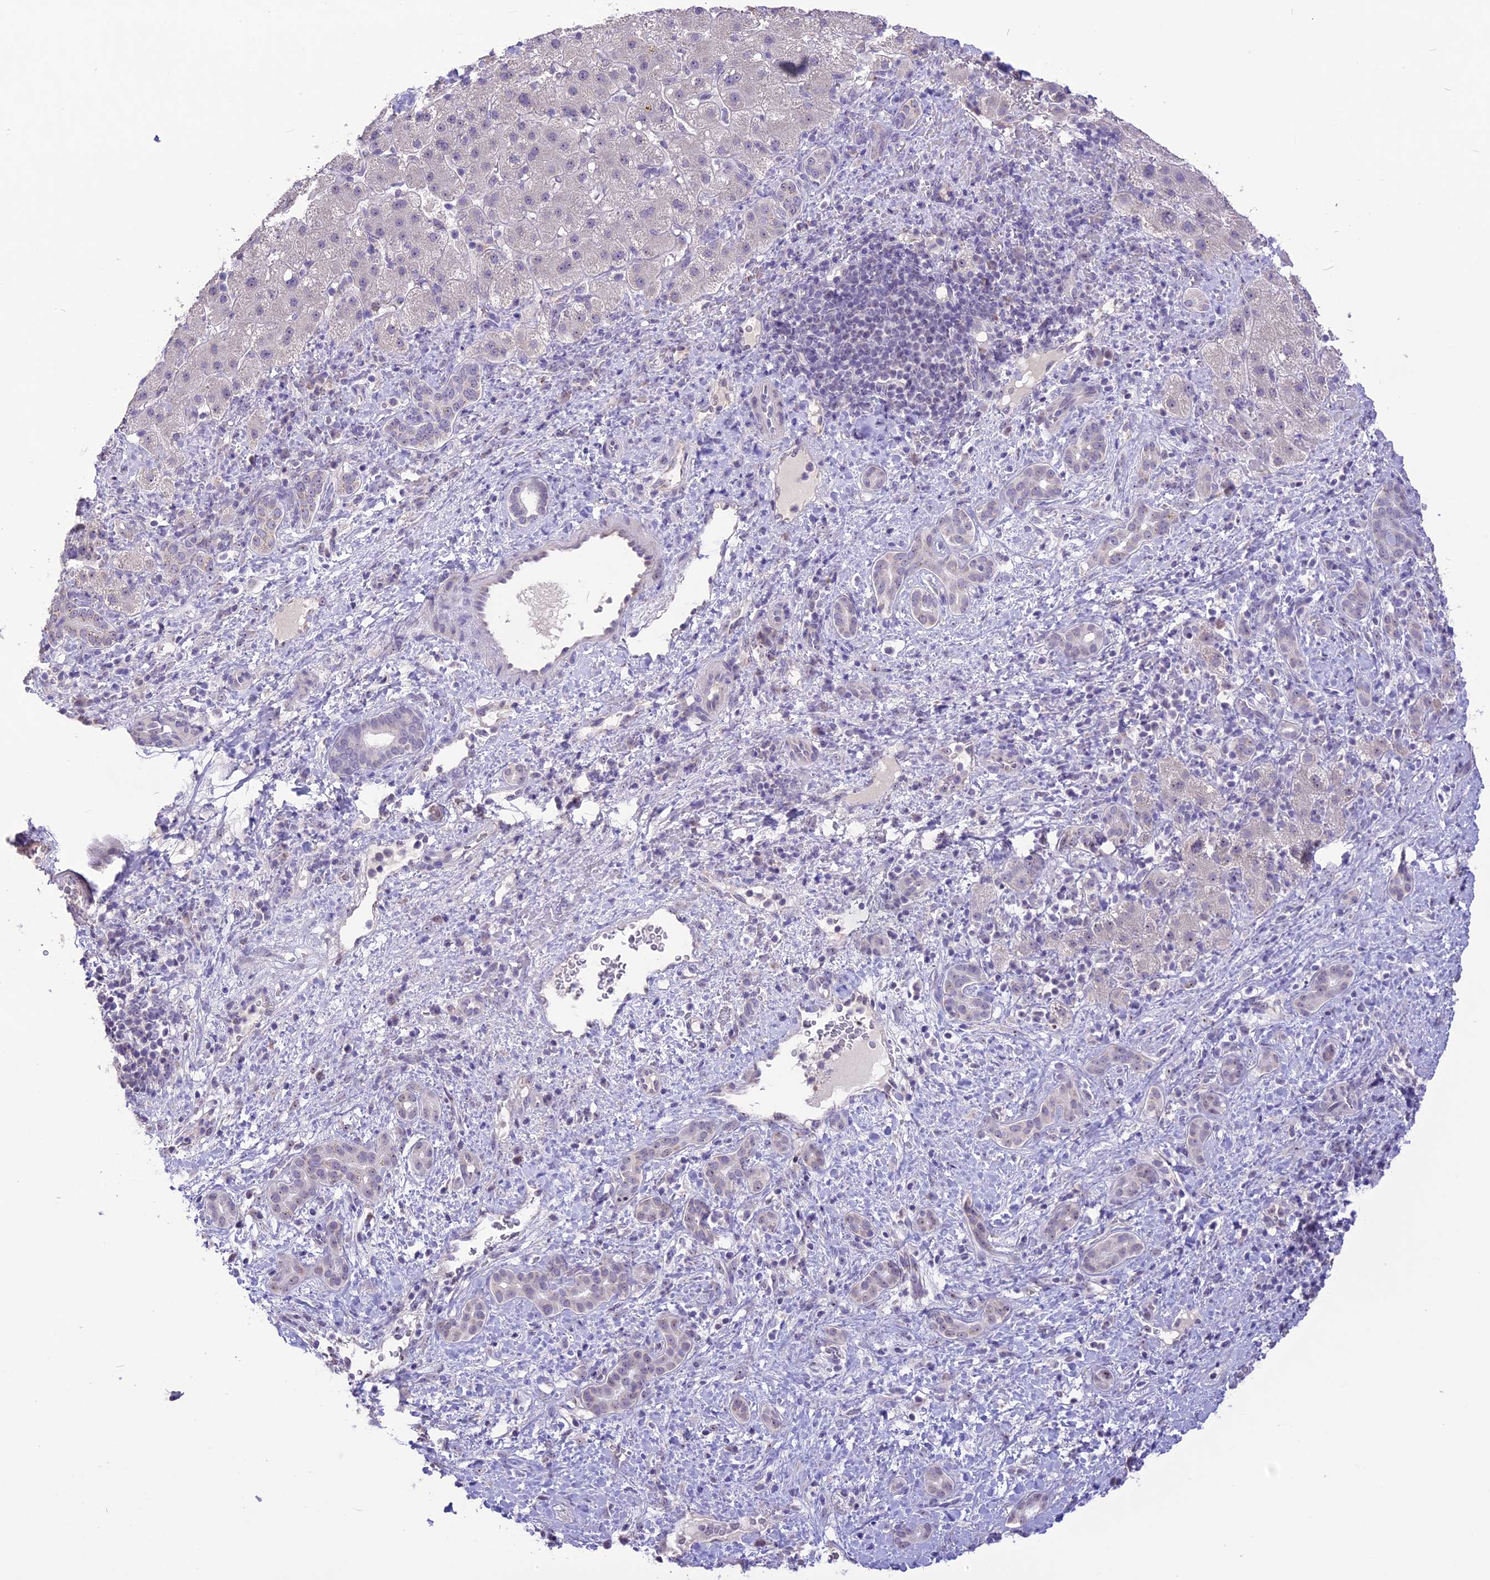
{"staining": {"intensity": "moderate", "quantity": "<25%", "location": "nuclear"}, "tissue": "liver cancer", "cell_type": "Tumor cells", "image_type": "cancer", "snomed": [{"axis": "morphology", "description": "Normal tissue, NOS"}, {"axis": "morphology", "description": "Carcinoma, Hepatocellular, NOS"}, {"axis": "topography", "description": "Liver"}], "caption": "DAB (3,3'-diaminobenzidine) immunohistochemical staining of human liver cancer displays moderate nuclear protein positivity in approximately <25% of tumor cells.", "gene": "CMSS1", "patient": {"sex": "male", "age": 57}}